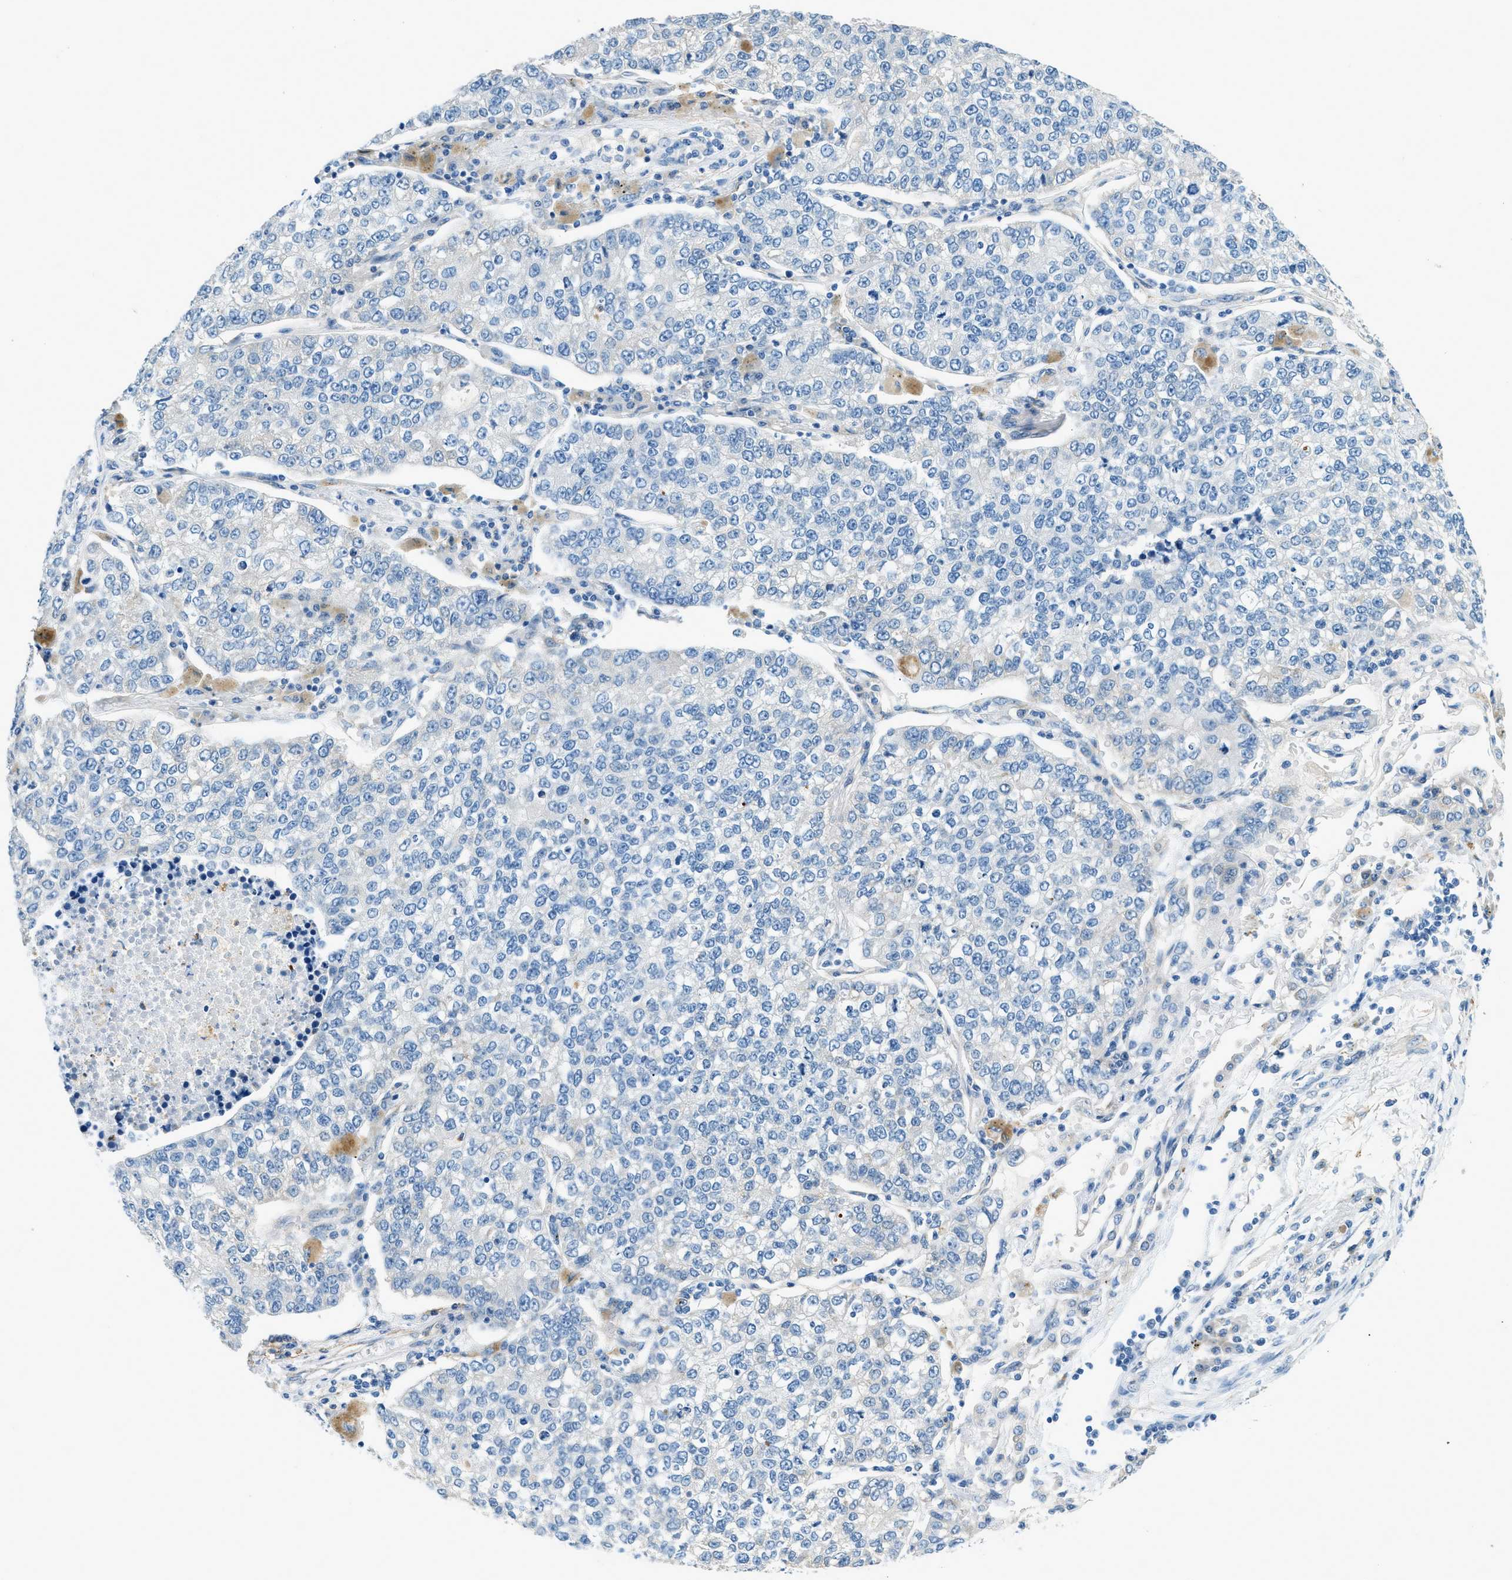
{"staining": {"intensity": "negative", "quantity": "none", "location": "none"}, "tissue": "lung cancer", "cell_type": "Tumor cells", "image_type": "cancer", "snomed": [{"axis": "morphology", "description": "Adenocarcinoma, NOS"}, {"axis": "topography", "description": "Lung"}], "caption": "There is no significant staining in tumor cells of adenocarcinoma (lung).", "gene": "ZNF367", "patient": {"sex": "male", "age": 49}}